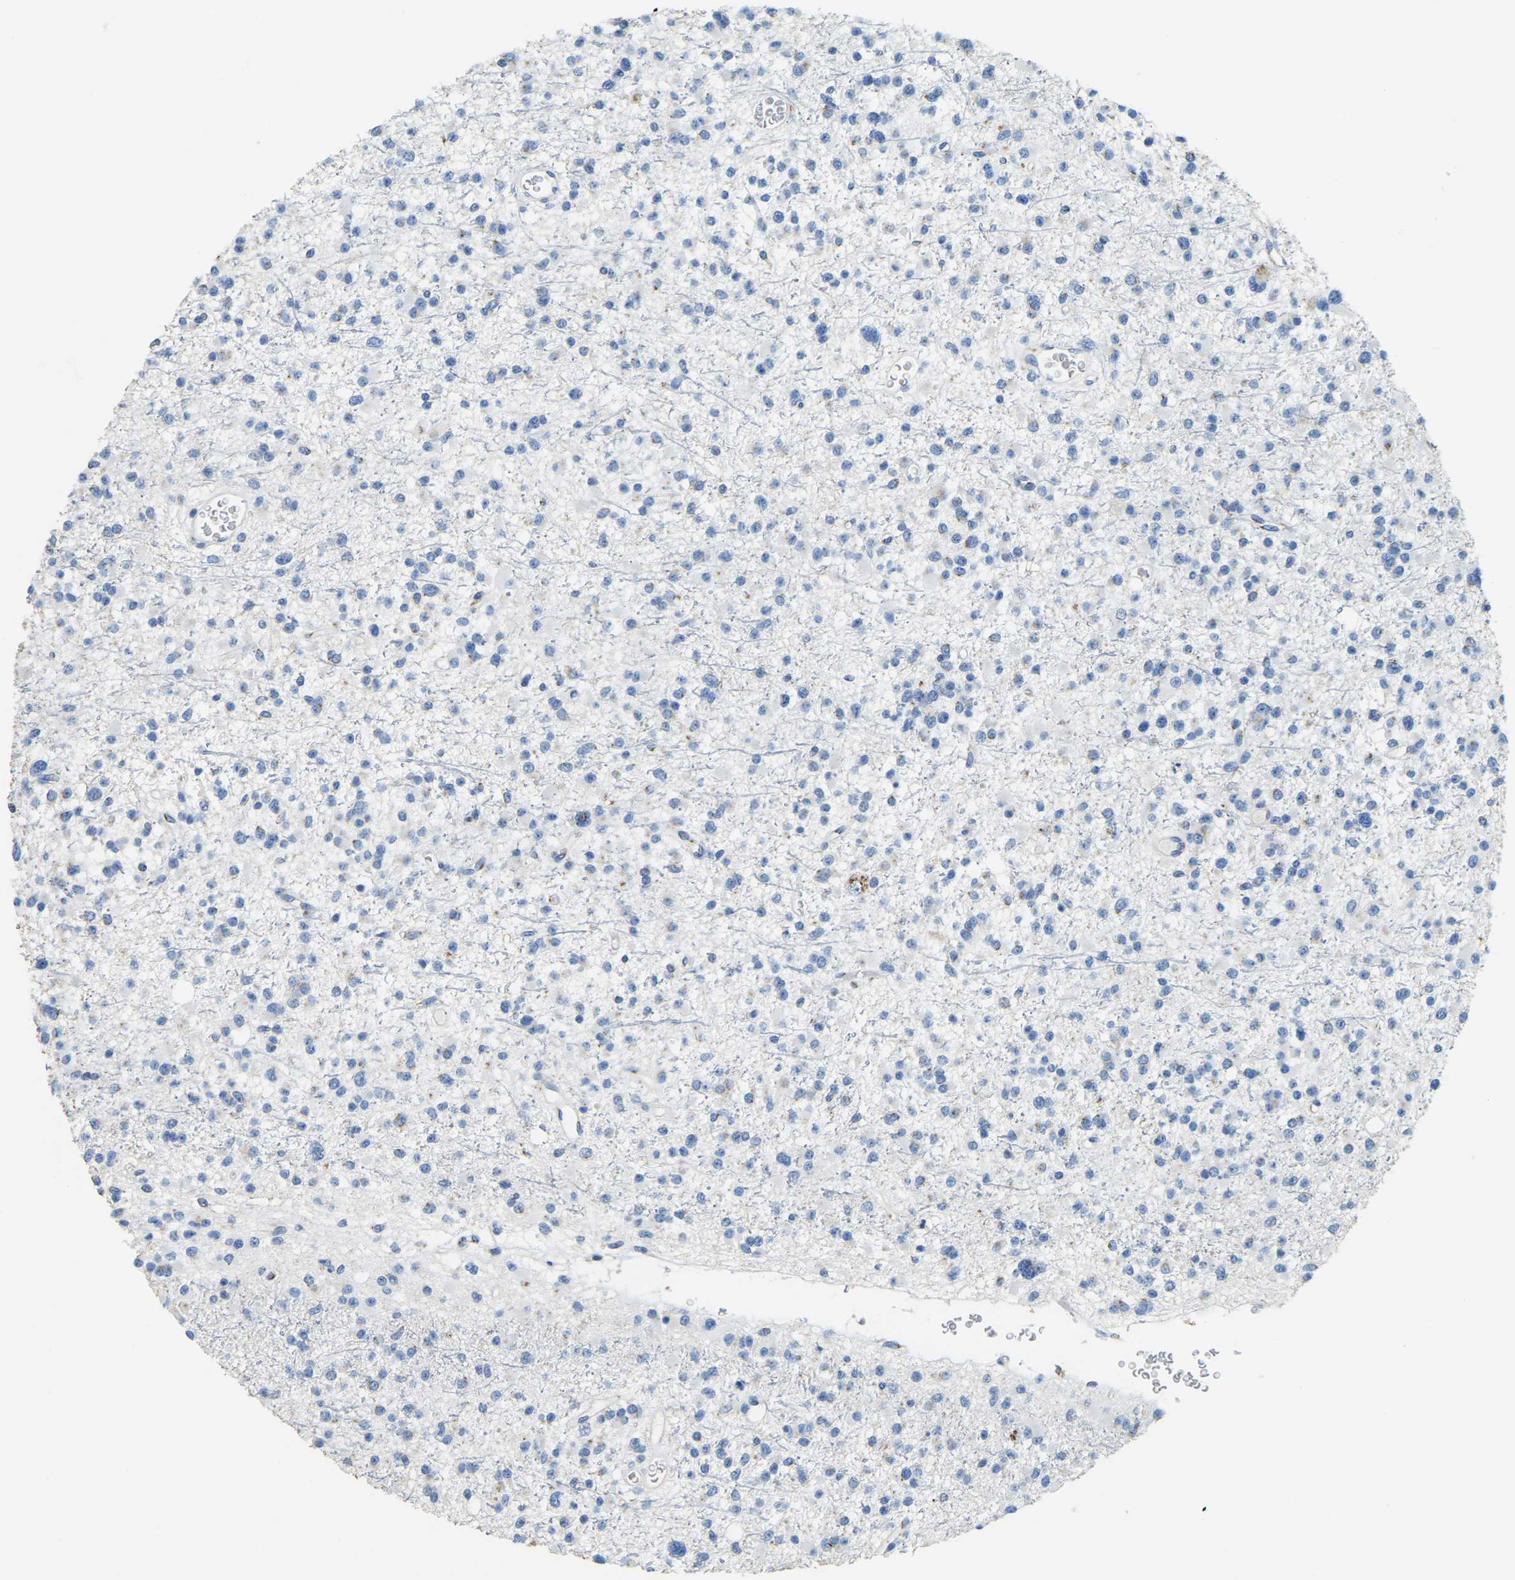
{"staining": {"intensity": "negative", "quantity": "none", "location": "none"}, "tissue": "glioma", "cell_type": "Tumor cells", "image_type": "cancer", "snomed": [{"axis": "morphology", "description": "Glioma, malignant, Low grade"}, {"axis": "topography", "description": "Brain"}], "caption": "Immunohistochemistry image of low-grade glioma (malignant) stained for a protein (brown), which displays no staining in tumor cells.", "gene": "FAM174A", "patient": {"sex": "female", "age": 22}}